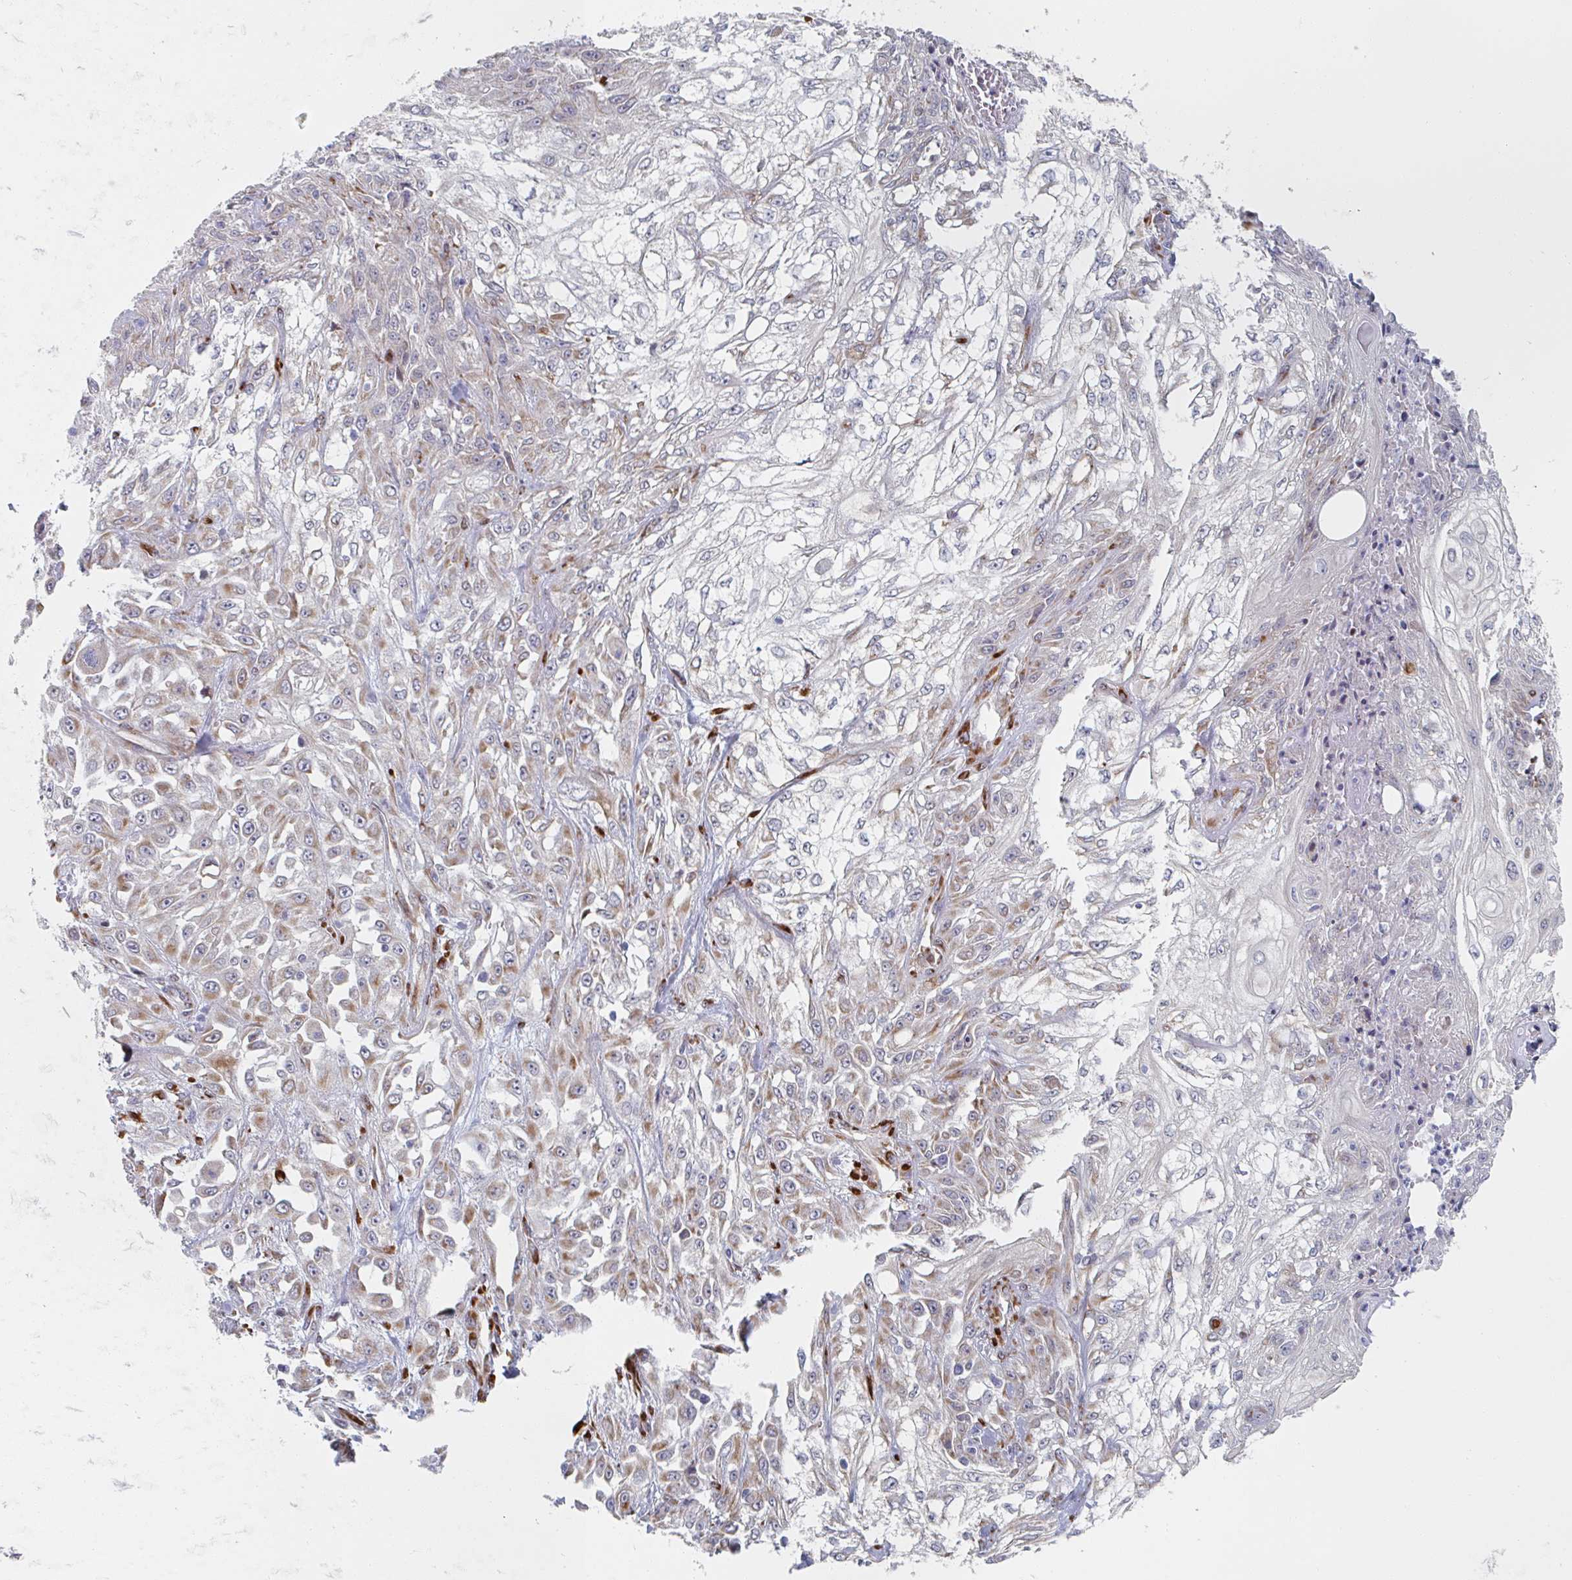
{"staining": {"intensity": "moderate", "quantity": "<25%", "location": "cytoplasmic/membranous"}, "tissue": "skin cancer", "cell_type": "Tumor cells", "image_type": "cancer", "snomed": [{"axis": "morphology", "description": "Squamous cell carcinoma, NOS"}, {"axis": "morphology", "description": "Squamous cell carcinoma, metastatic, NOS"}, {"axis": "topography", "description": "Skin"}, {"axis": "topography", "description": "Lymph node"}], "caption": "This micrograph exhibits immunohistochemistry (IHC) staining of human skin metastatic squamous cell carcinoma, with low moderate cytoplasmic/membranous expression in approximately <25% of tumor cells.", "gene": "TRAPPC10", "patient": {"sex": "male", "age": 75}}